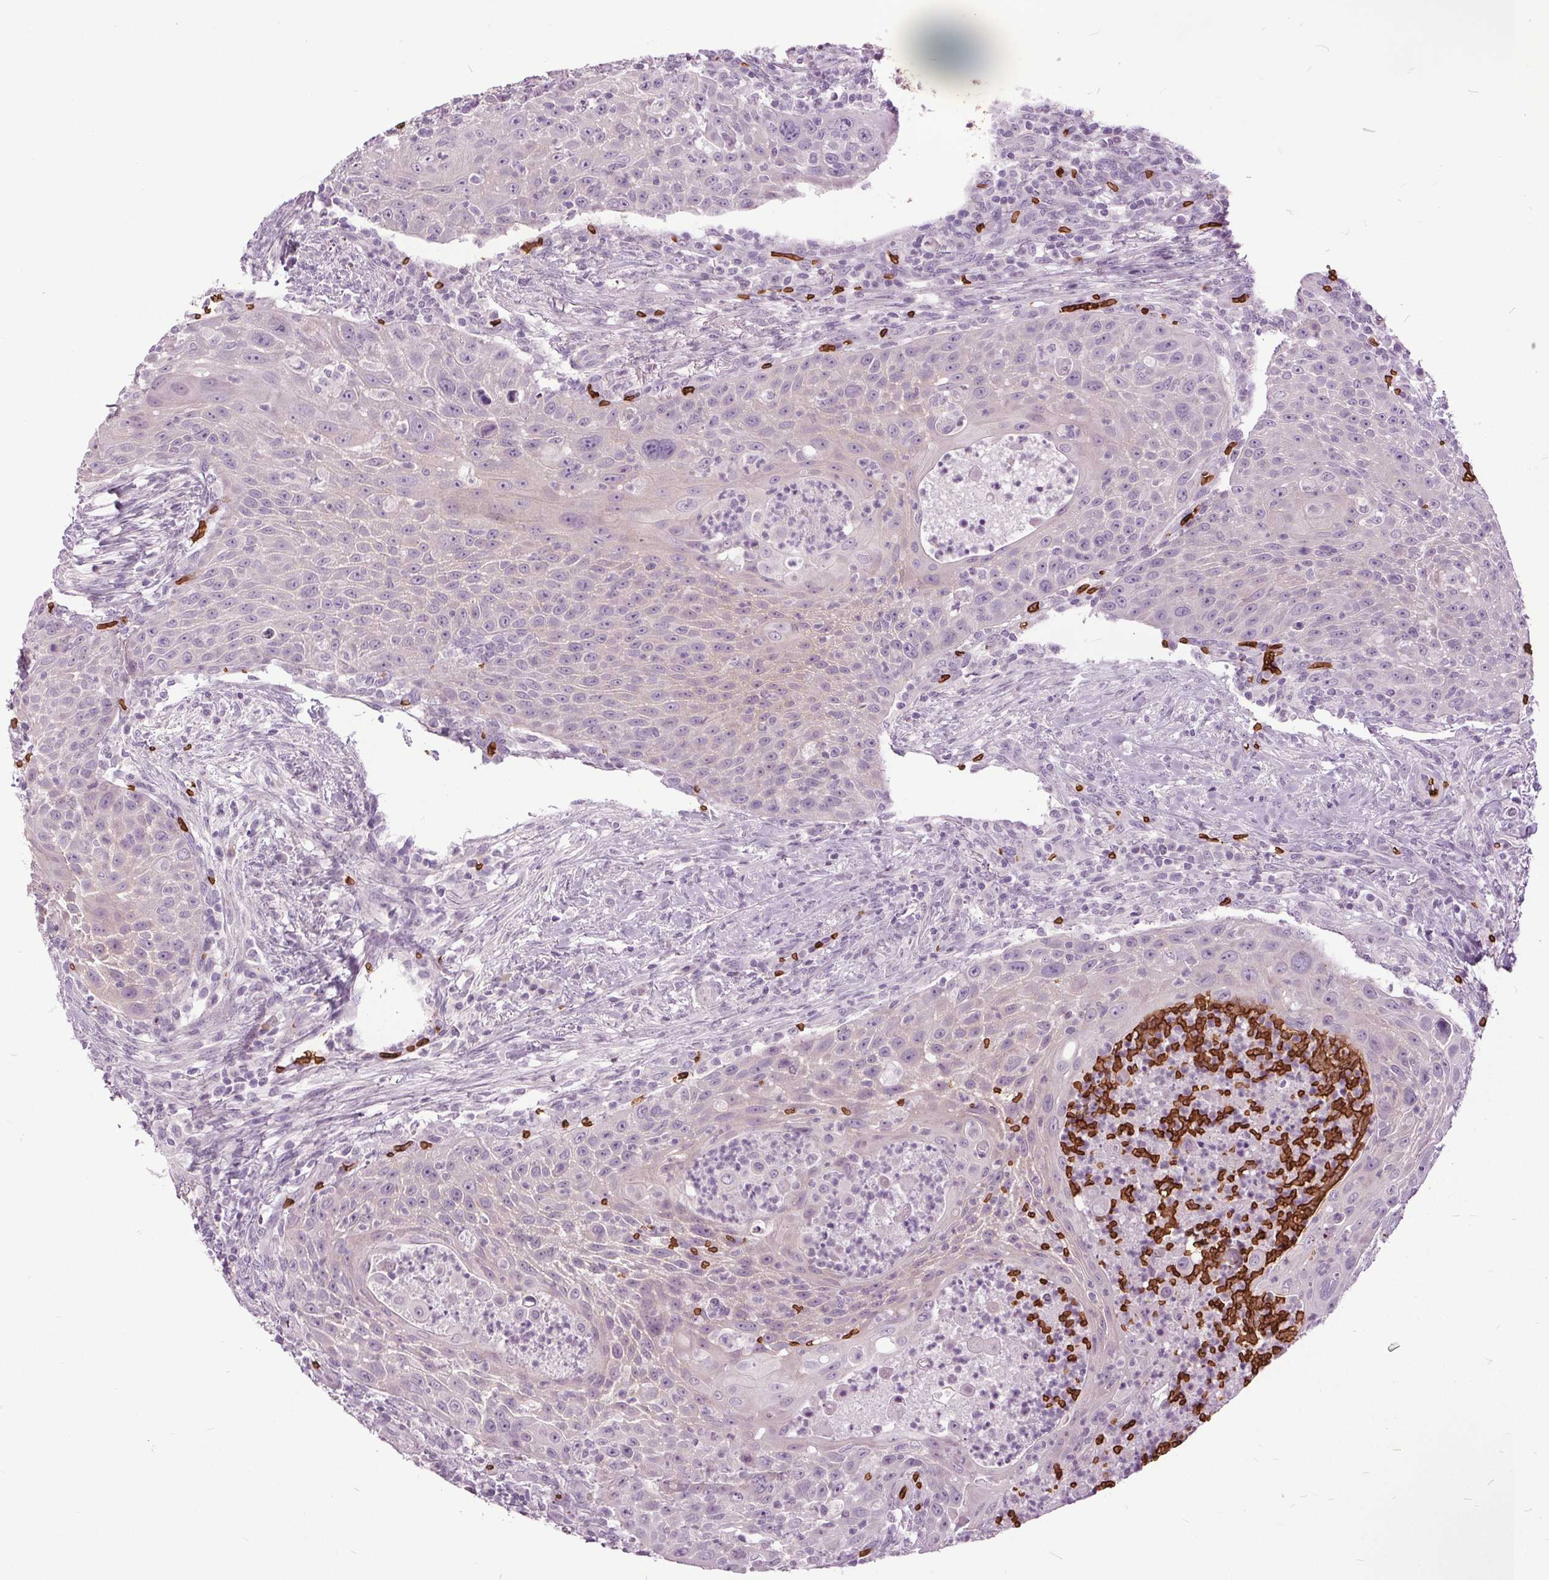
{"staining": {"intensity": "negative", "quantity": "none", "location": "none"}, "tissue": "head and neck cancer", "cell_type": "Tumor cells", "image_type": "cancer", "snomed": [{"axis": "morphology", "description": "Squamous cell carcinoma, NOS"}, {"axis": "topography", "description": "Head-Neck"}], "caption": "An image of head and neck cancer stained for a protein exhibits no brown staining in tumor cells.", "gene": "SLC4A1", "patient": {"sex": "male", "age": 69}}